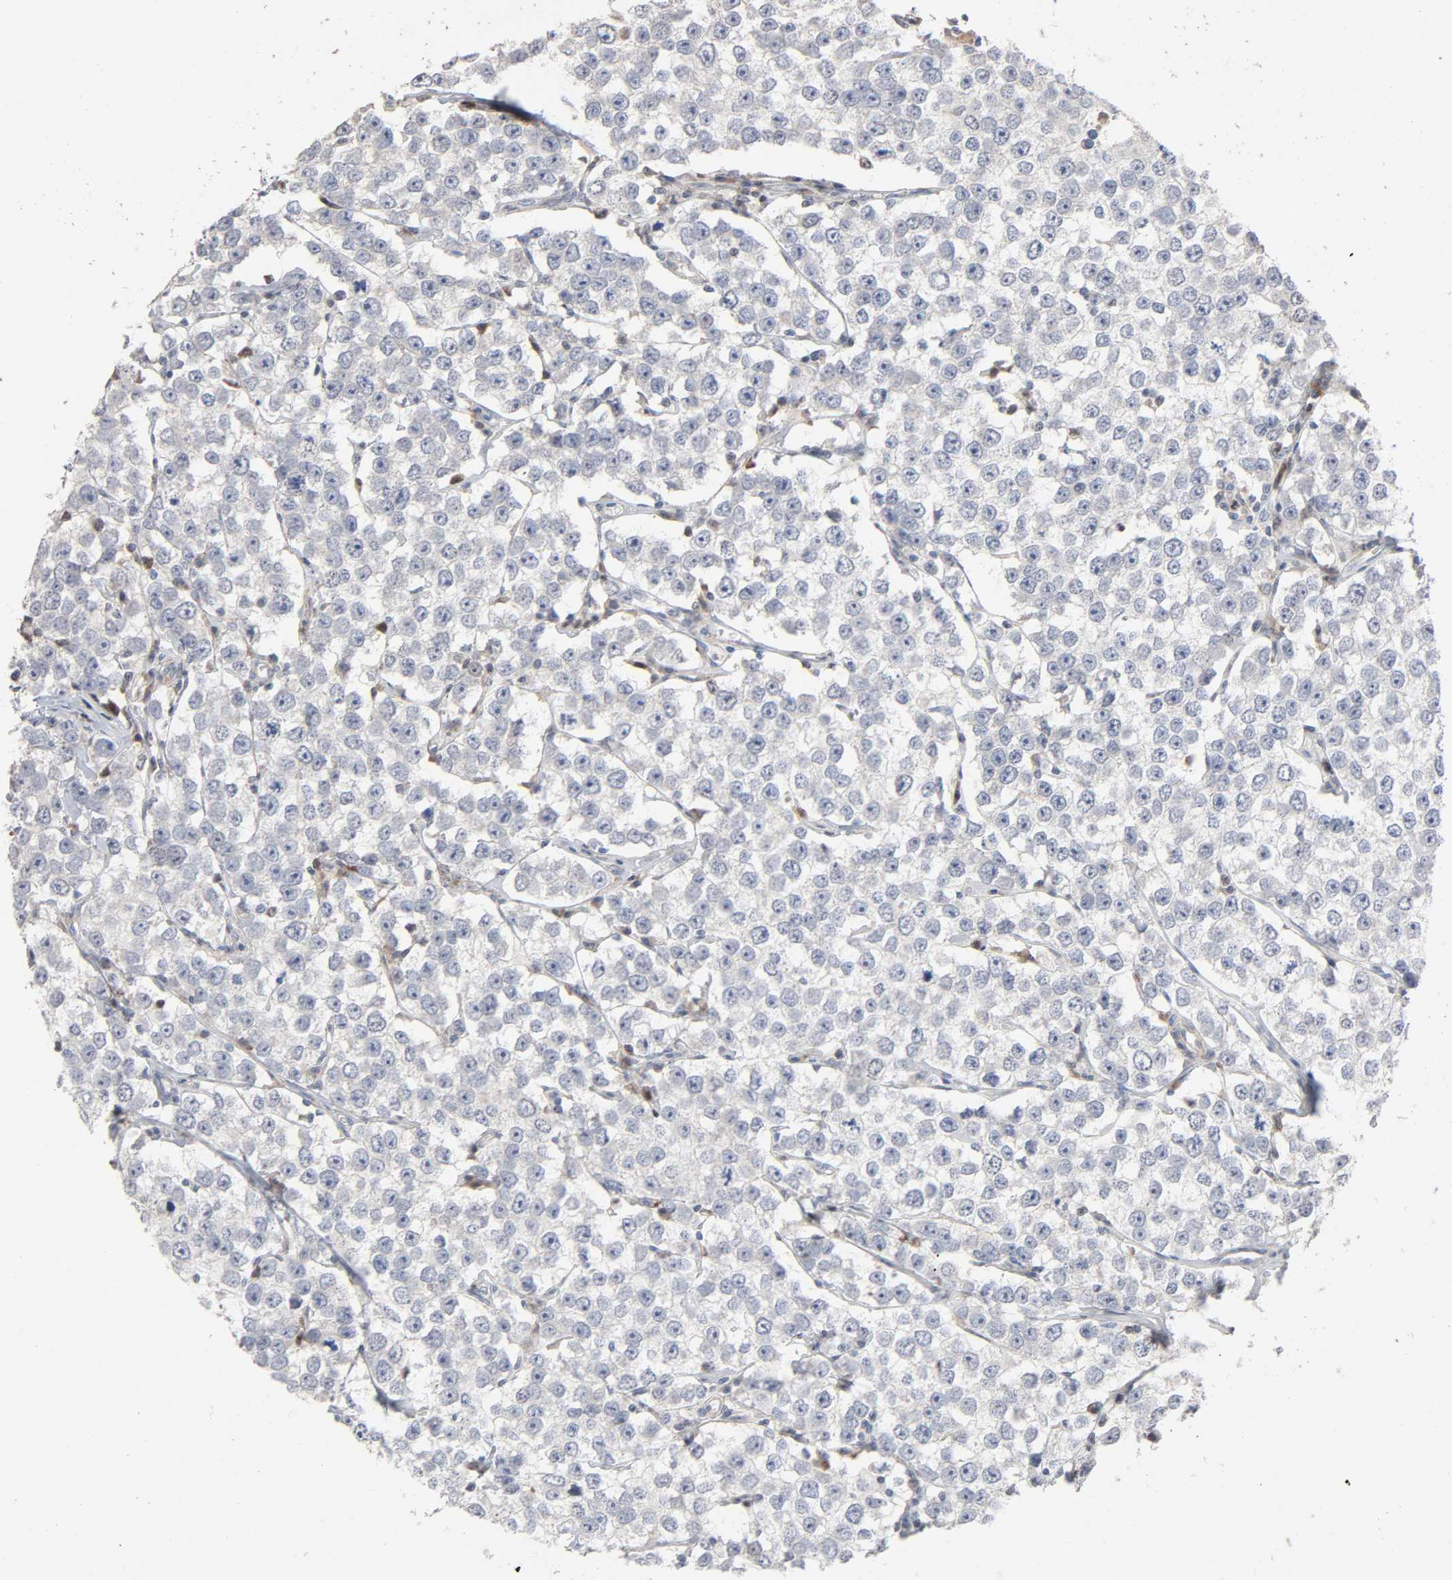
{"staining": {"intensity": "negative", "quantity": "none", "location": "none"}, "tissue": "testis cancer", "cell_type": "Tumor cells", "image_type": "cancer", "snomed": [{"axis": "morphology", "description": "Seminoma, NOS"}, {"axis": "morphology", "description": "Carcinoma, Embryonal, NOS"}, {"axis": "topography", "description": "Testis"}], "caption": "This is a photomicrograph of immunohistochemistry staining of seminoma (testis), which shows no staining in tumor cells. Nuclei are stained in blue.", "gene": "CDK6", "patient": {"sex": "male", "age": 52}}